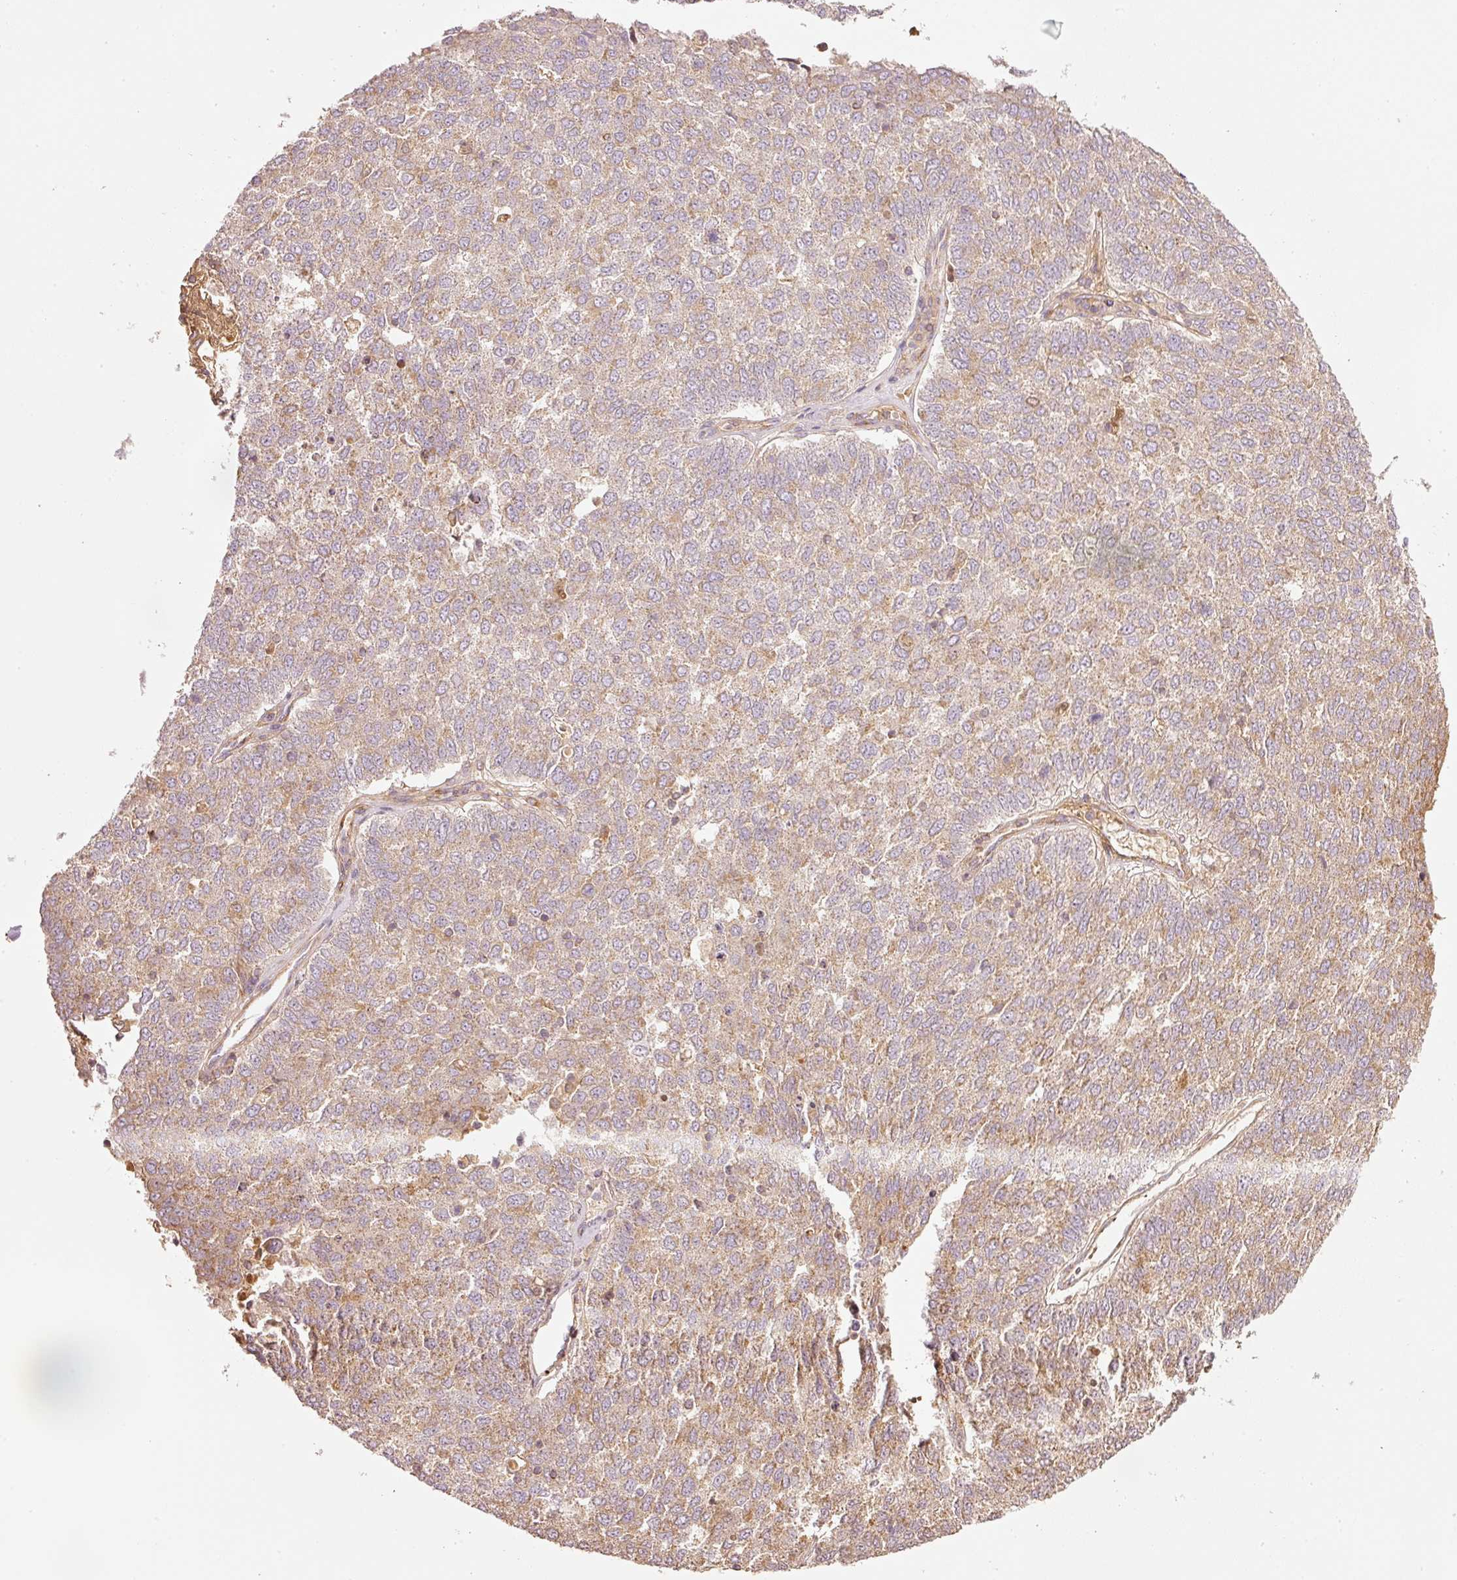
{"staining": {"intensity": "moderate", "quantity": "<25%", "location": "cytoplasmic/membranous"}, "tissue": "lung cancer", "cell_type": "Tumor cells", "image_type": "cancer", "snomed": [{"axis": "morphology", "description": "Squamous cell carcinoma, NOS"}, {"axis": "topography", "description": "Lung"}], "caption": "Immunohistochemical staining of human lung cancer (squamous cell carcinoma) demonstrates low levels of moderate cytoplasmic/membranous protein expression in about <25% of tumor cells.", "gene": "SERPING1", "patient": {"sex": "male", "age": 73}}